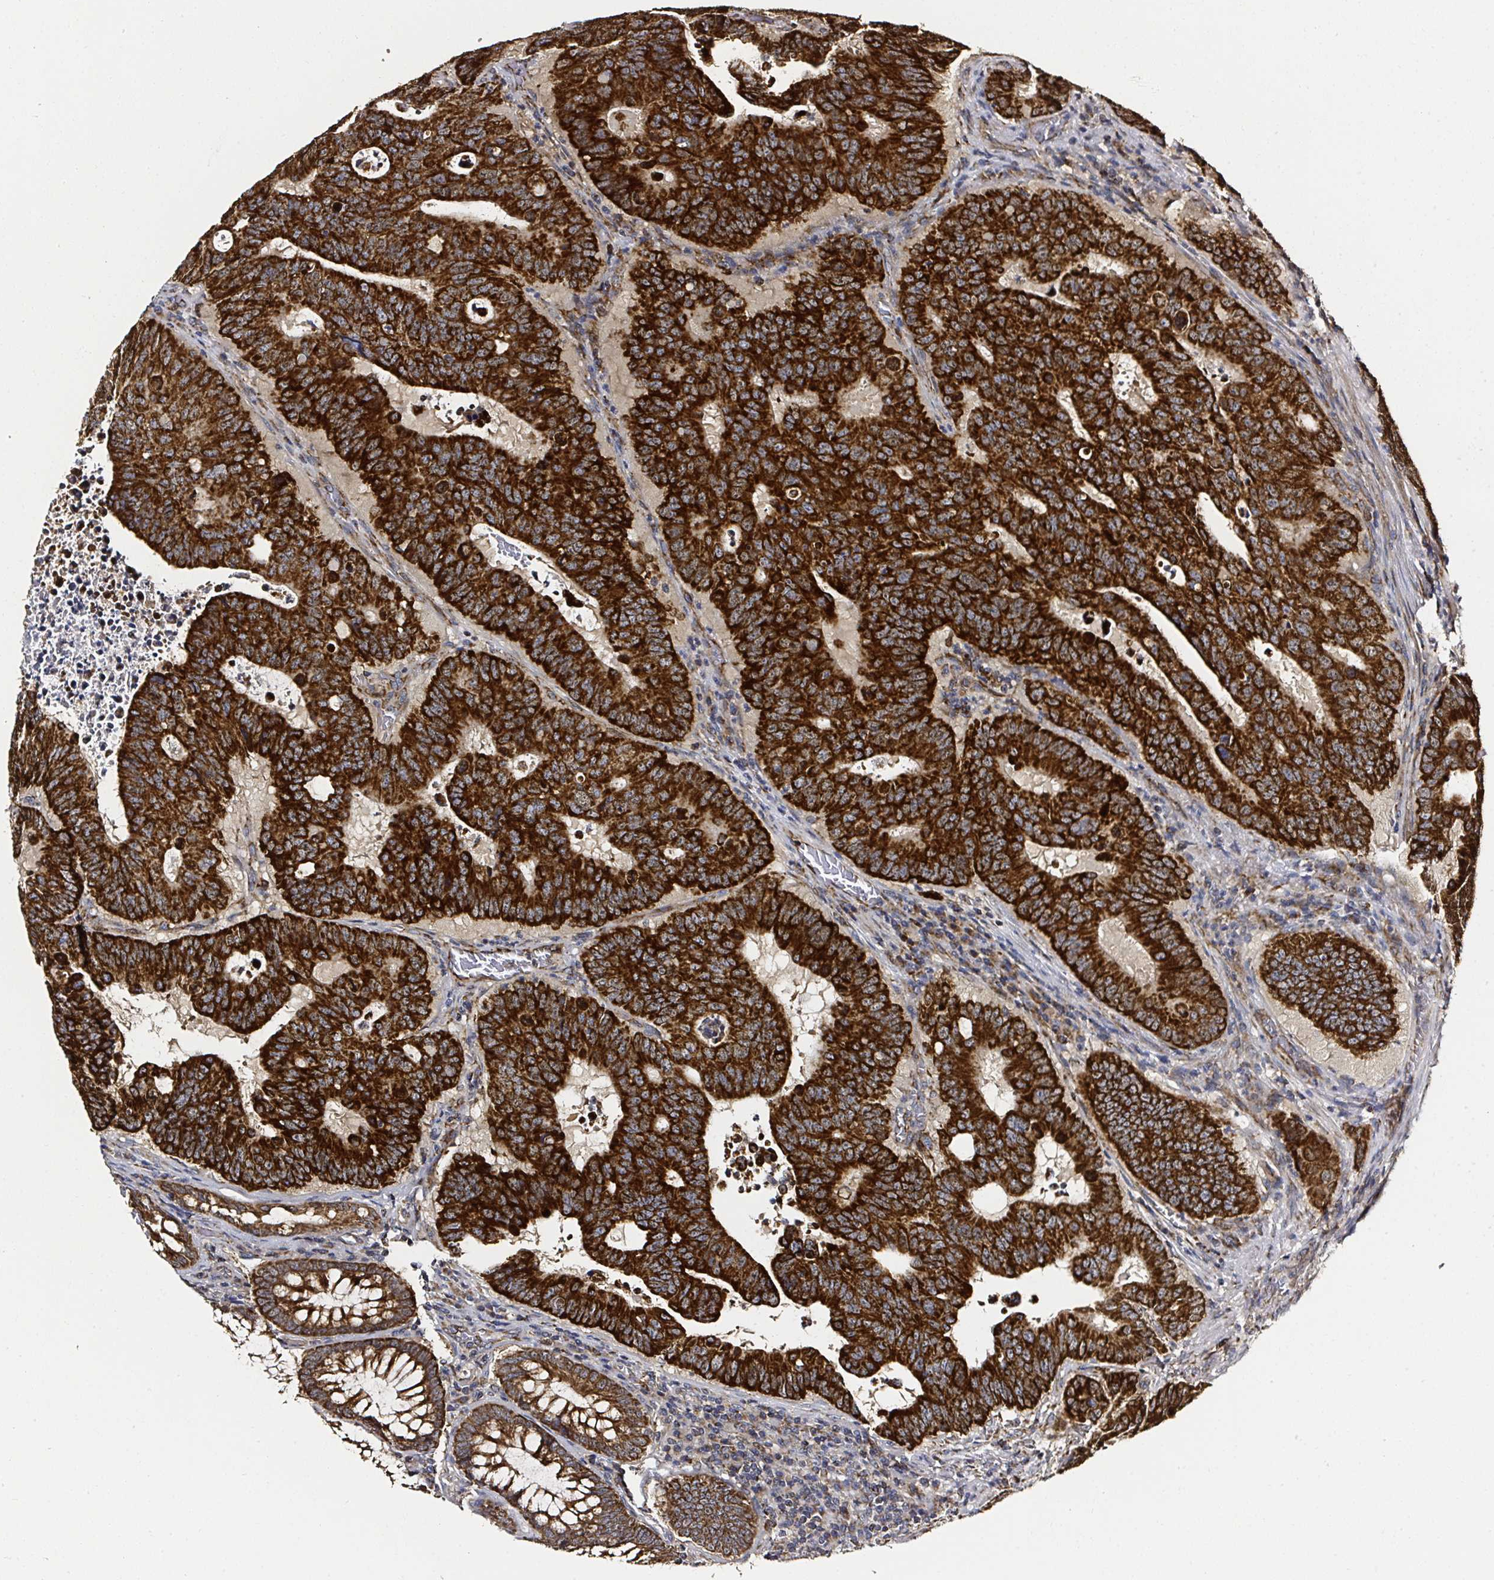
{"staining": {"intensity": "strong", "quantity": ">75%", "location": "cytoplasmic/membranous"}, "tissue": "colorectal cancer", "cell_type": "Tumor cells", "image_type": "cancer", "snomed": [{"axis": "morphology", "description": "Adenocarcinoma, NOS"}, {"axis": "topography", "description": "Colon"}], "caption": "Immunohistochemical staining of colorectal cancer displays high levels of strong cytoplasmic/membranous protein expression in approximately >75% of tumor cells.", "gene": "ATAD3B", "patient": {"sex": "male", "age": 62}}